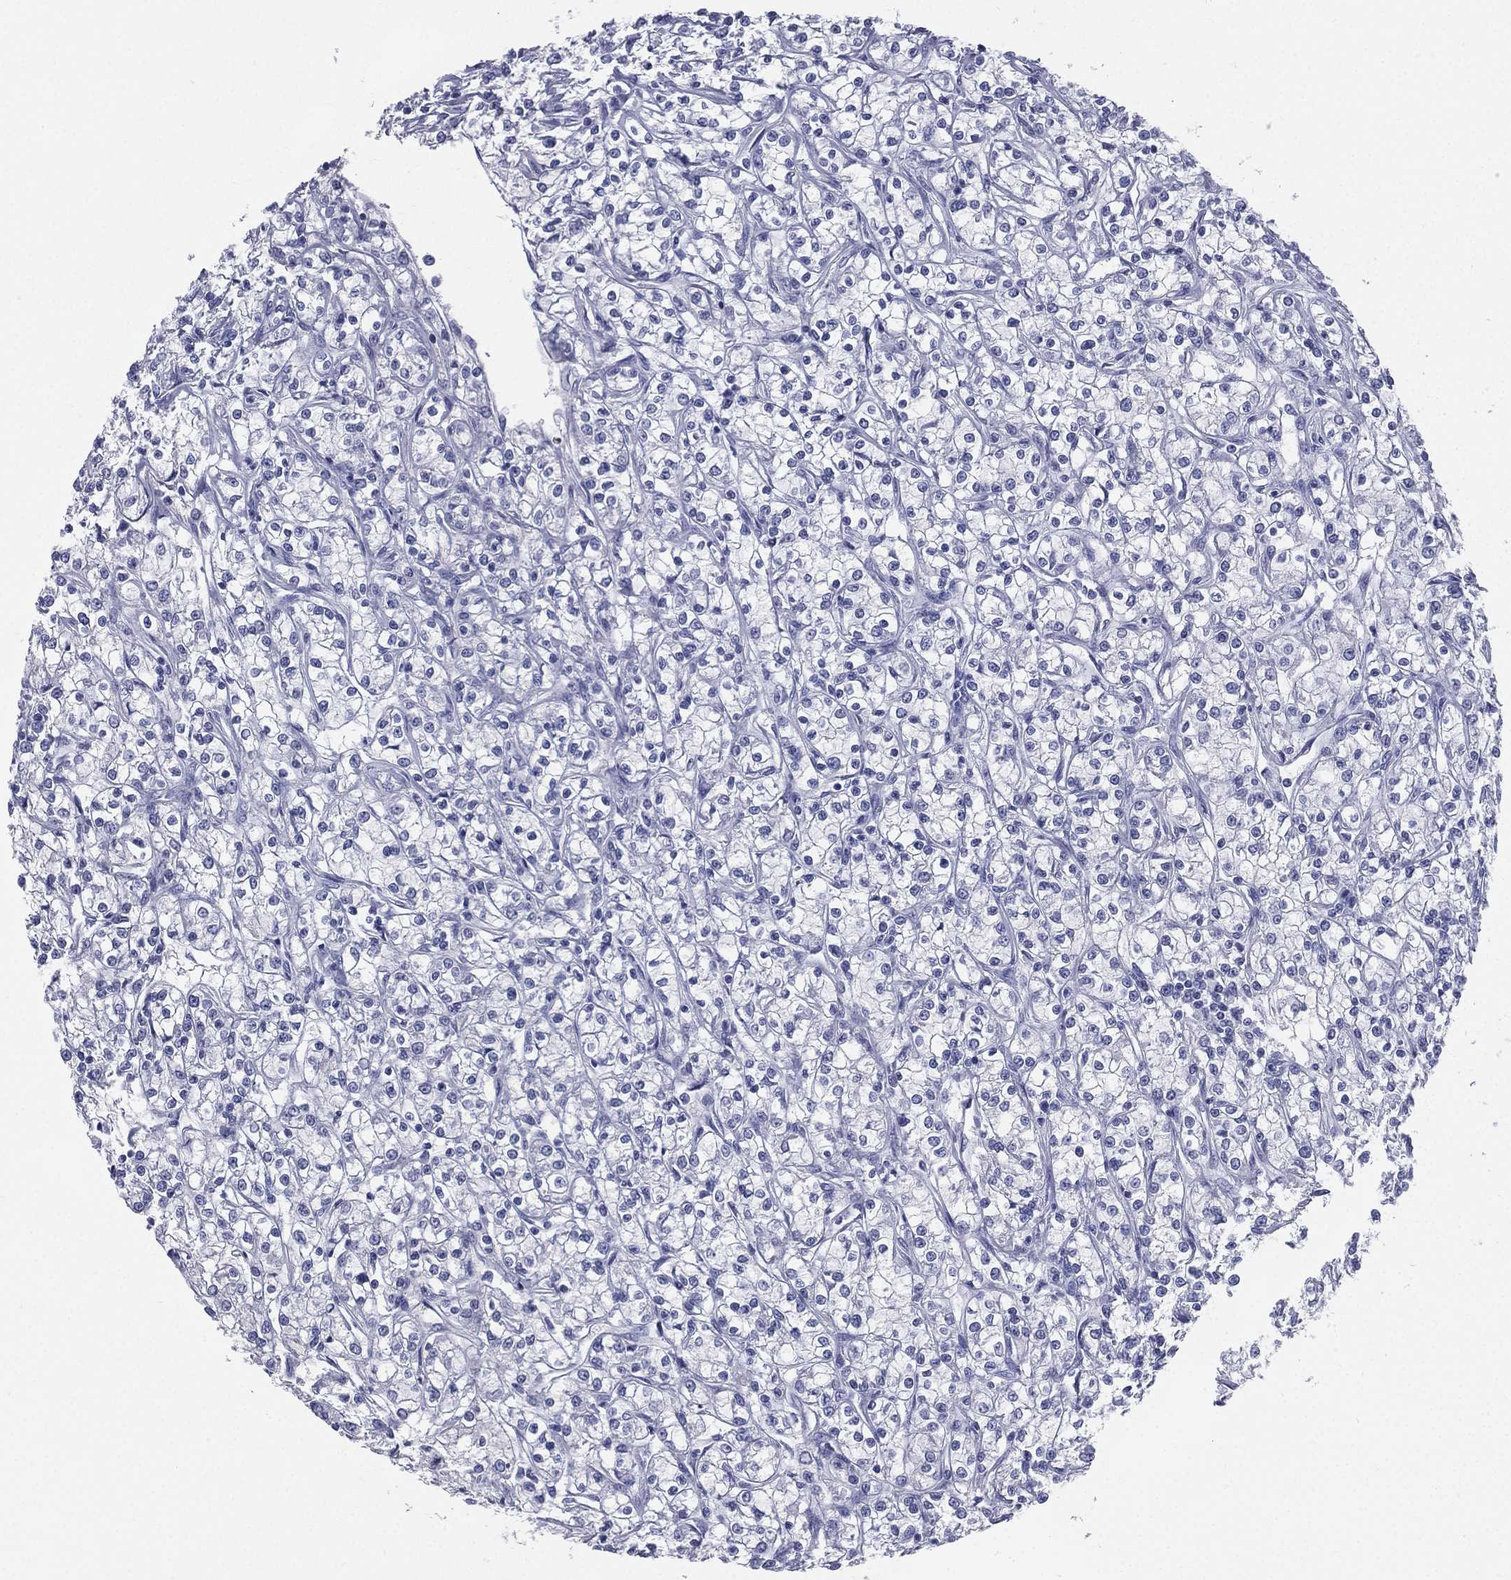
{"staining": {"intensity": "negative", "quantity": "none", "location": "none"}, "tissue": "renal cancer", "cell_type": "Tumor cells", "image_type": "cancer", "snomed": [{"axis": "morphology", "description": "Adenocarcinoma, NOS"}, {"axis": "topography", "description": "Kidney"}], "caption": "Histopathology image shows no protein staining in tumor cells of renal cancer tissue.", "gene": "HP", "patient": {"sex": "female", "age": 59}}